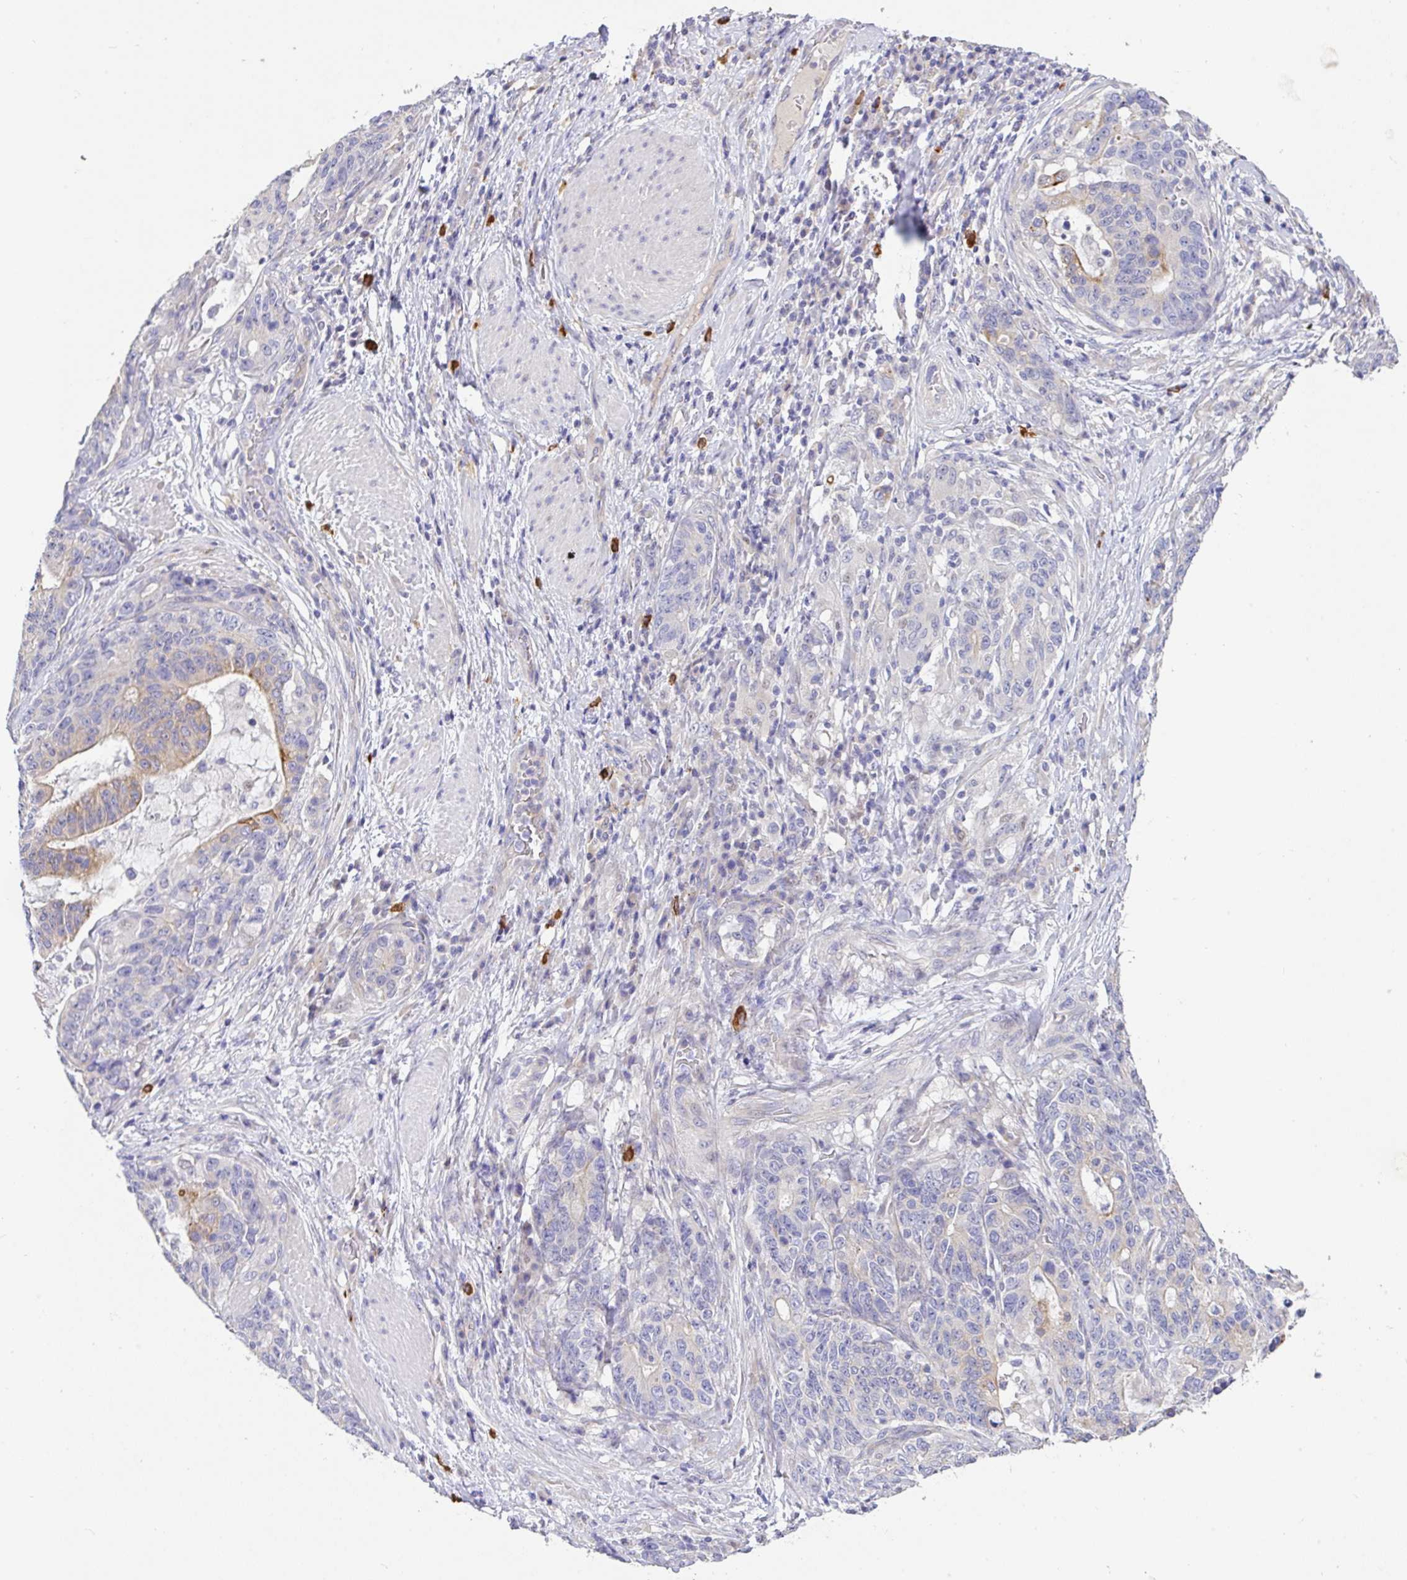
{"staining": {"intensity": "moderate", "quantity": "<25%", "location": "cytoplasmic/membranous"}, "tissue": "stomach cancer", "cell_type": "Tumor cells", "image_type": "cancer", "snomed": [{"axis": "morphology", "description": "Normal tissue, NOS"}, {"axis": "morphology", "description": "Adenocarcinoma, NOS"}, {"axis": "topography", "description": "Stomach"}], "caption": "Protein analysis of stomach cancer (adenocarcinoma) tissue shows moderate cytoplasmic/membranous expression in about <25% of tumor cells.", "gene": "EPN3", "patient": {"sex": "female", "age": 64}}